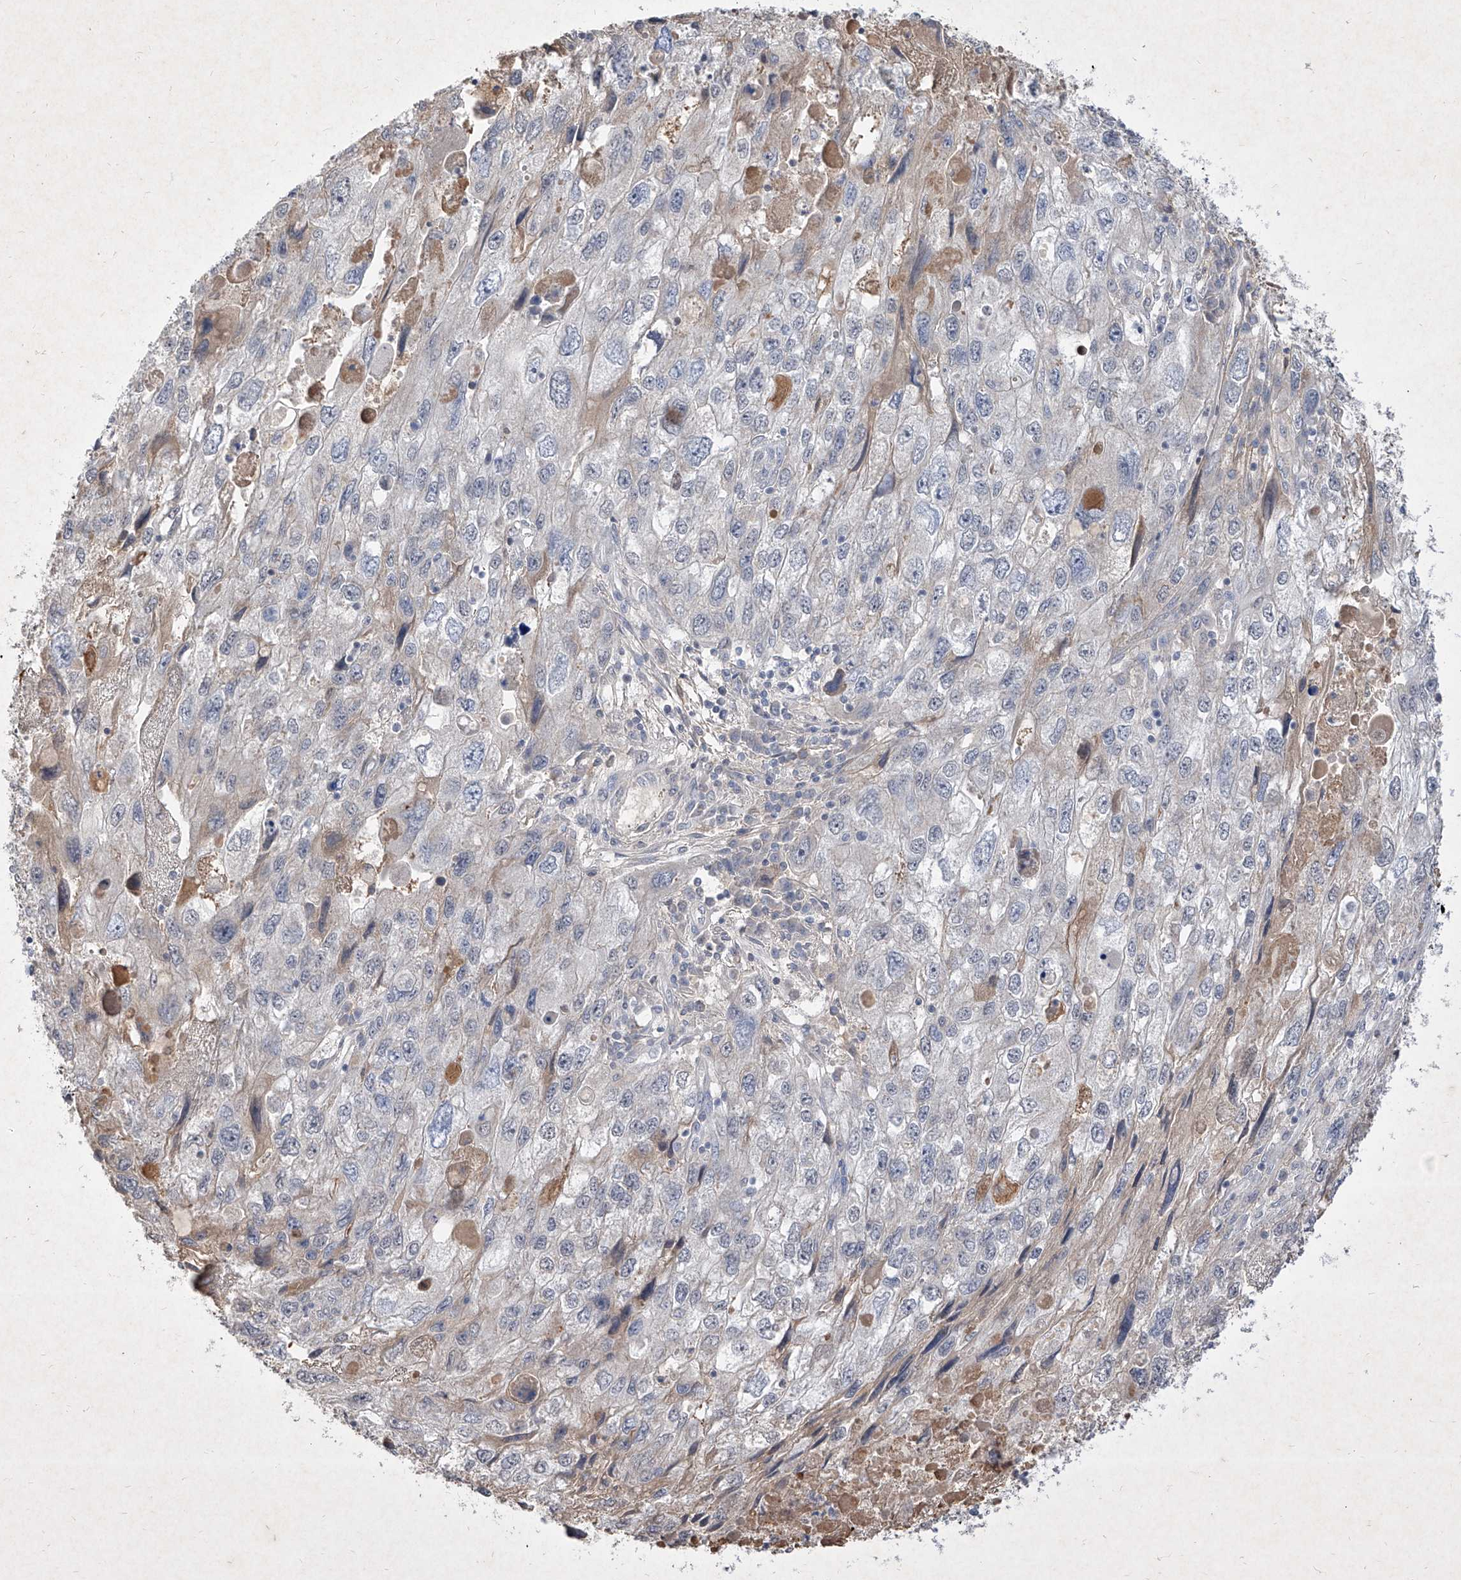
{"staining": {"intensity": "negative", "quantity": "none", "location": "none"}, "tissue": "endometrial cancer", "cell_type": "Tumor cells", "image_type": "cancer", "snomed": [{"axis": "morphology", "description": "Adenocarcinoma, NOS"}, {"axis": "topography", "description": "Endometrium"}], "caption": "Histopathology image shows no protein staining in tumor cells of endometrial cancer (adenocarcinoma) tissue. (DAB (3,3'-diaminobenzidine) IHC, high magnification).", "gene": "C4A", "patient": {"sex": "female", "age": 49}}